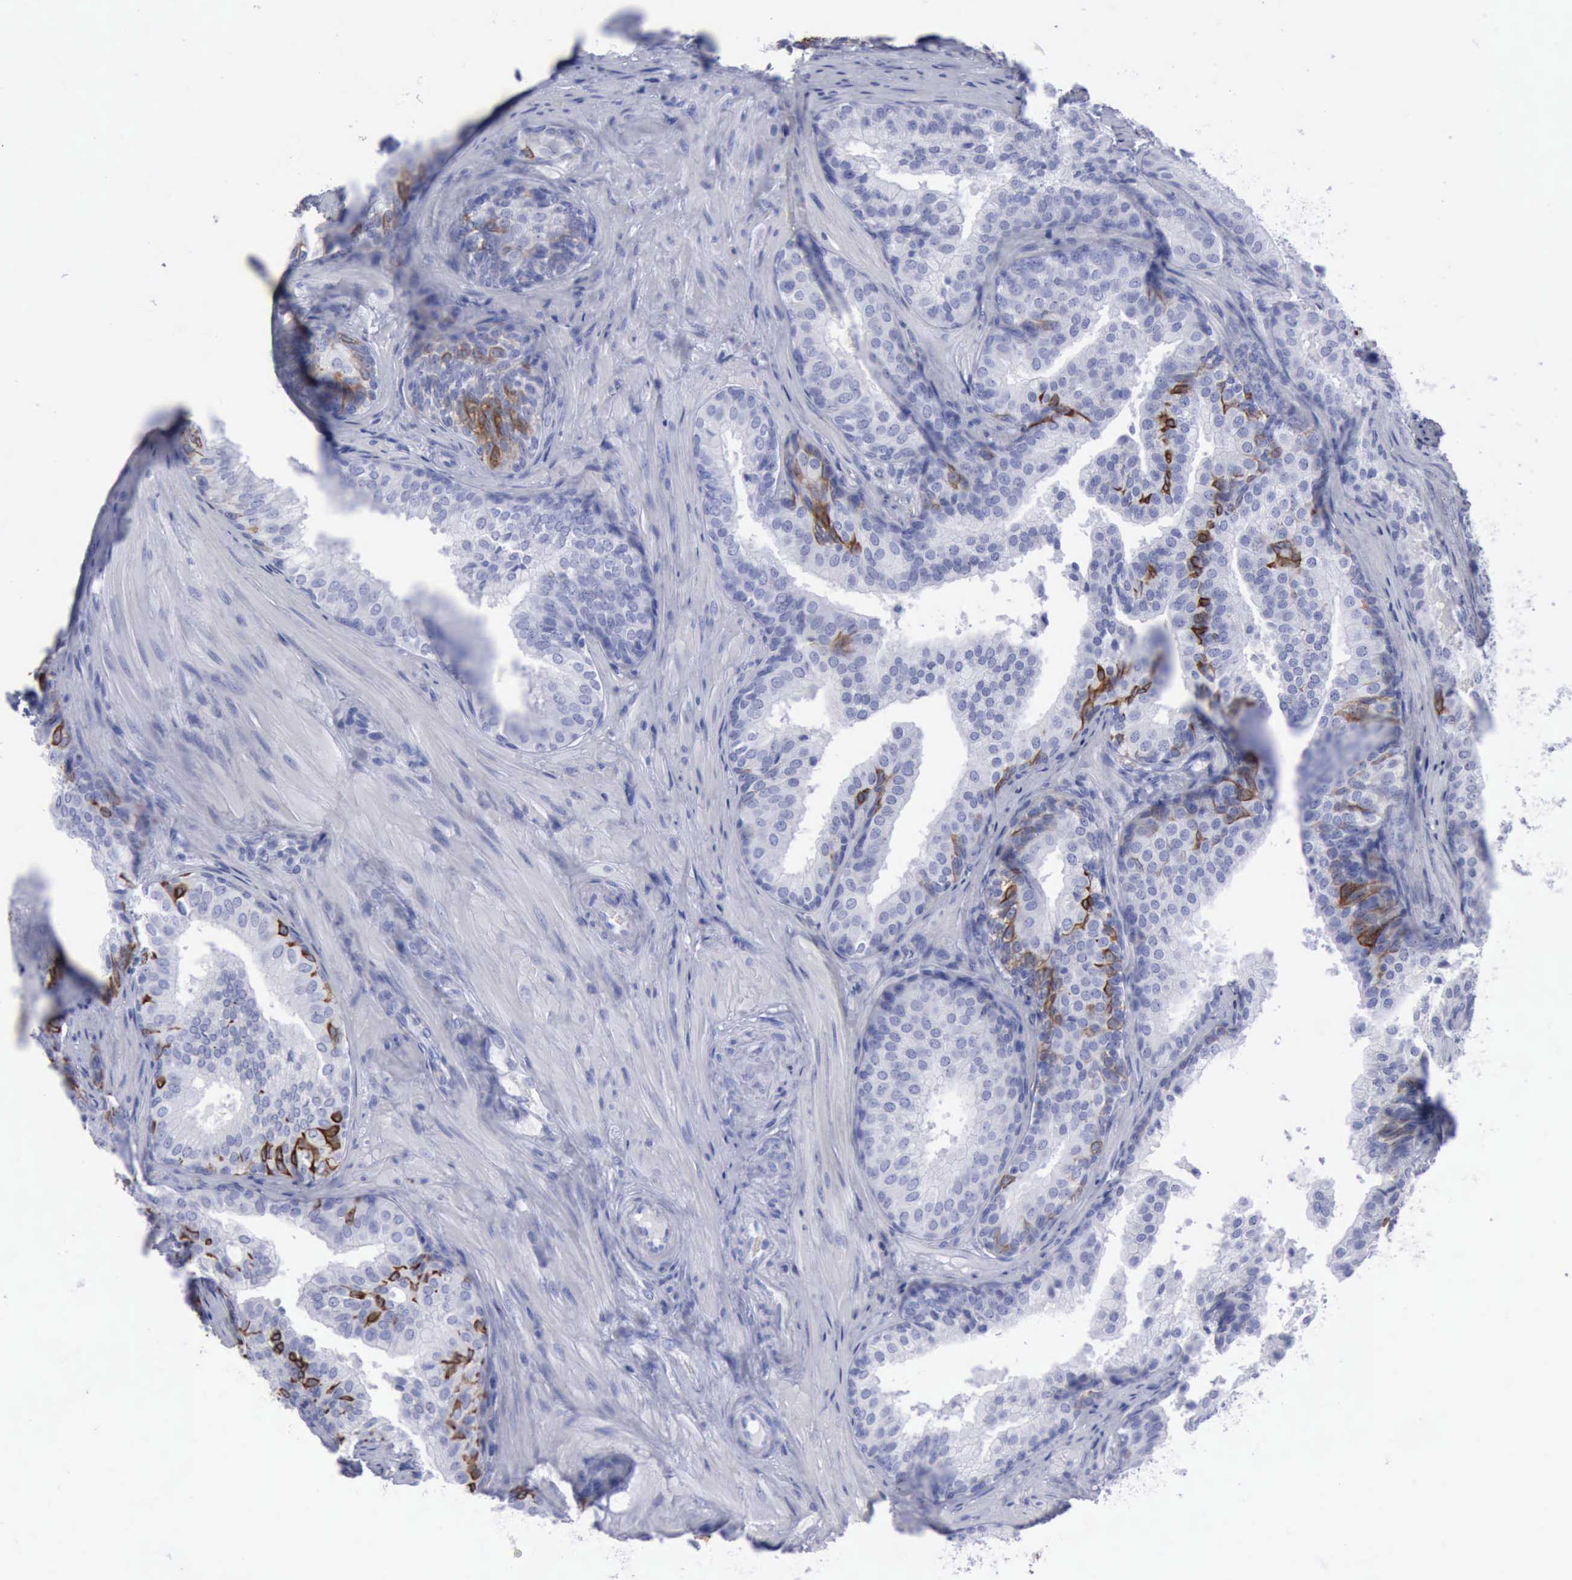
{"staining": {"intensity": "moderate", "quantity": "<25%", "location": "cytoplasmic/membranous"}, "tissue": "prostate cancer", "cell_type": "Tumor cells", "image_type": "cancer", "snomed": [{"axis": "morphology", "description": "Adenocarcinoma, Low grade"}, {"axis": "topography", "description": "Prostate"}], "caption": "Immunohistochemical staining of human prostate adenocarcinoma (low-grade) exhibits moderate cytoplasmic/membranous protein staining in about <25% of tumor cells.", "gene": "KRT13", "patient": {"sex": "male", "age": 69}}